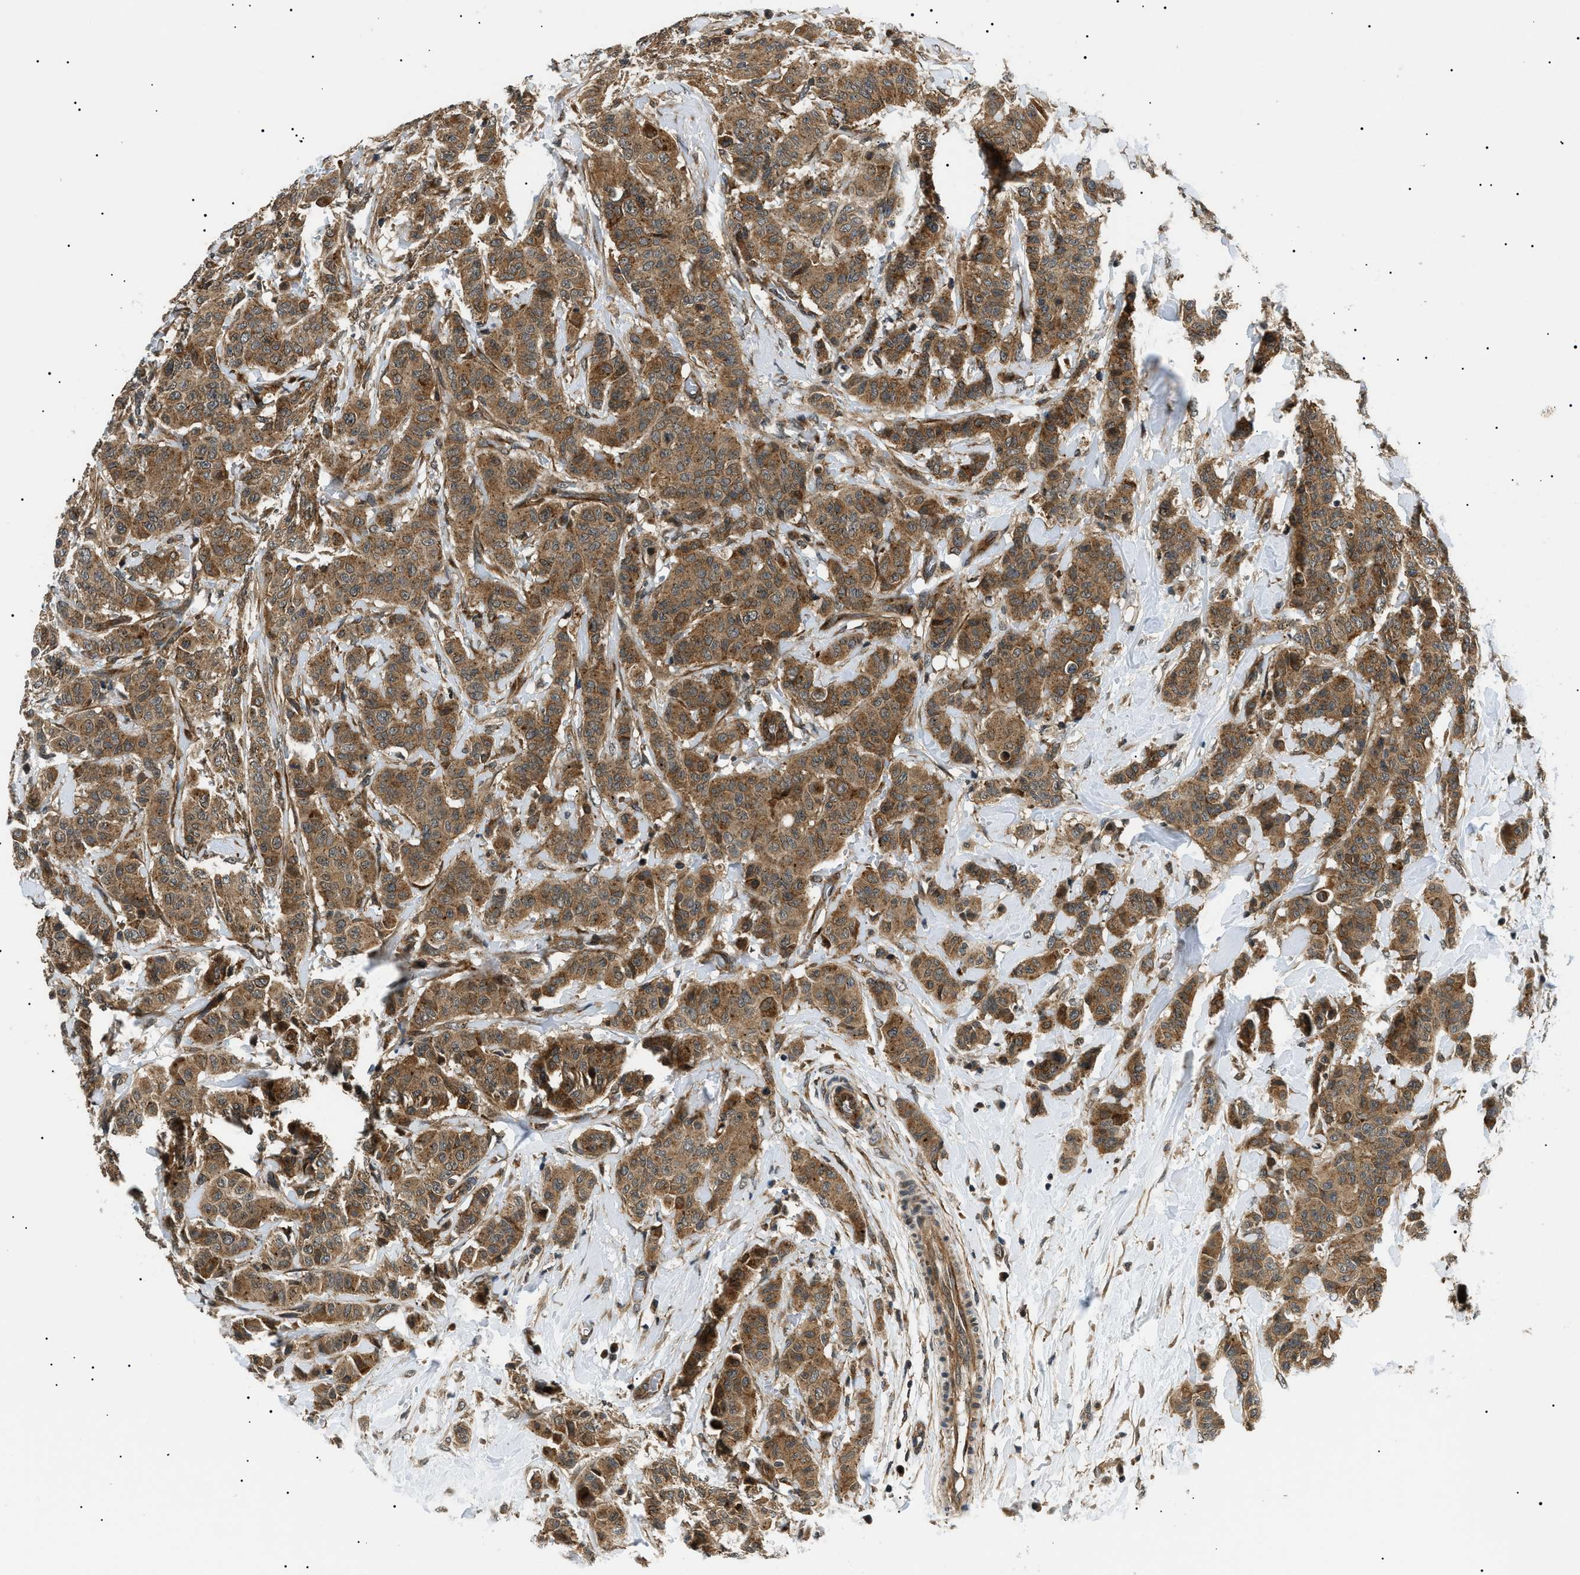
{"staining": {"intensity": "moderate", "quantity": ">75%", "location": "cytoplasmic/membranous"}, "tissue": "breast cancer", "cell_type": "Tumor cells", "image_type": "cancer", "snomed": [{"axis": "morphology", "description": "Normal tissue, NOS"}, {"axis": "morphology", "description": "Duct carcinoma"}, {"axis": "topography", "description": "Breast"}], "caption": "This photomicrograph reveals immunohistochemistry staining of human intraductal carcinoma (breast), with medium moderate cytoplasmic/membranous expression in approximately >75% of tumor cells.", "gene": "ATP6AP1", "patient": {"sex": "female", "age": 40}}